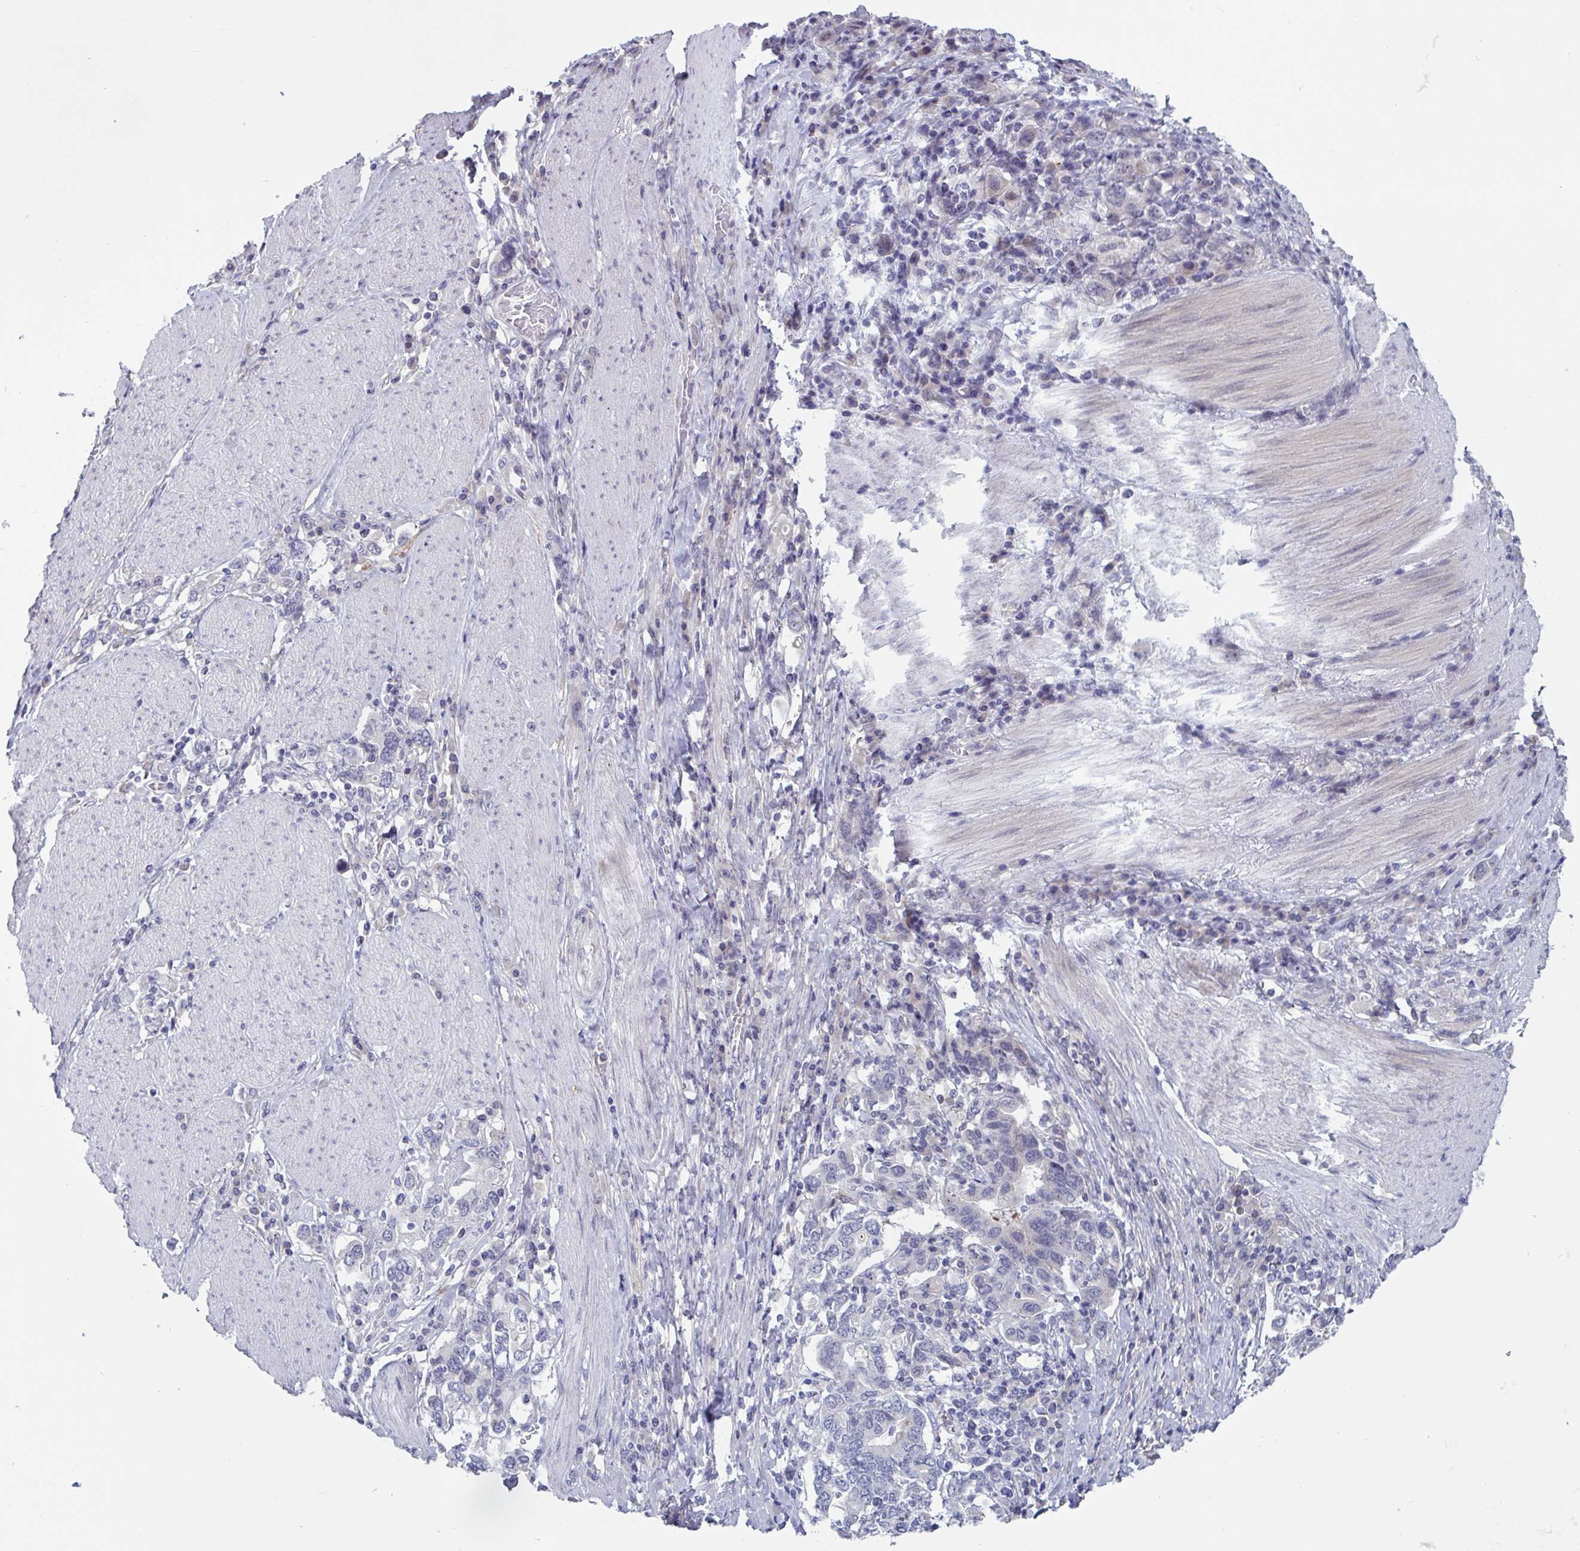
{"staining": {"intensity": "negative", "quantity": "none", "location": "none"}, "tissue": "stomach cancer", "cell_type": "Tumor cells", "image_type": "cancer", "snomed": [{"axis": "morphology", "description": "Adenocarcinoma, NOS"}, {"axis": "topography", "description": "Stomach, upper"}, {"axis": "topography", "description": "Stomach"}], "caption": "There is no significant expression in tumor cells of adenocarcinoma (stomach). (DAB (3,3'-diaminobenzidine) IHC, high magnification).", "gene": "TCEAL8", "patient": {"sex": "male", "age": 62}}